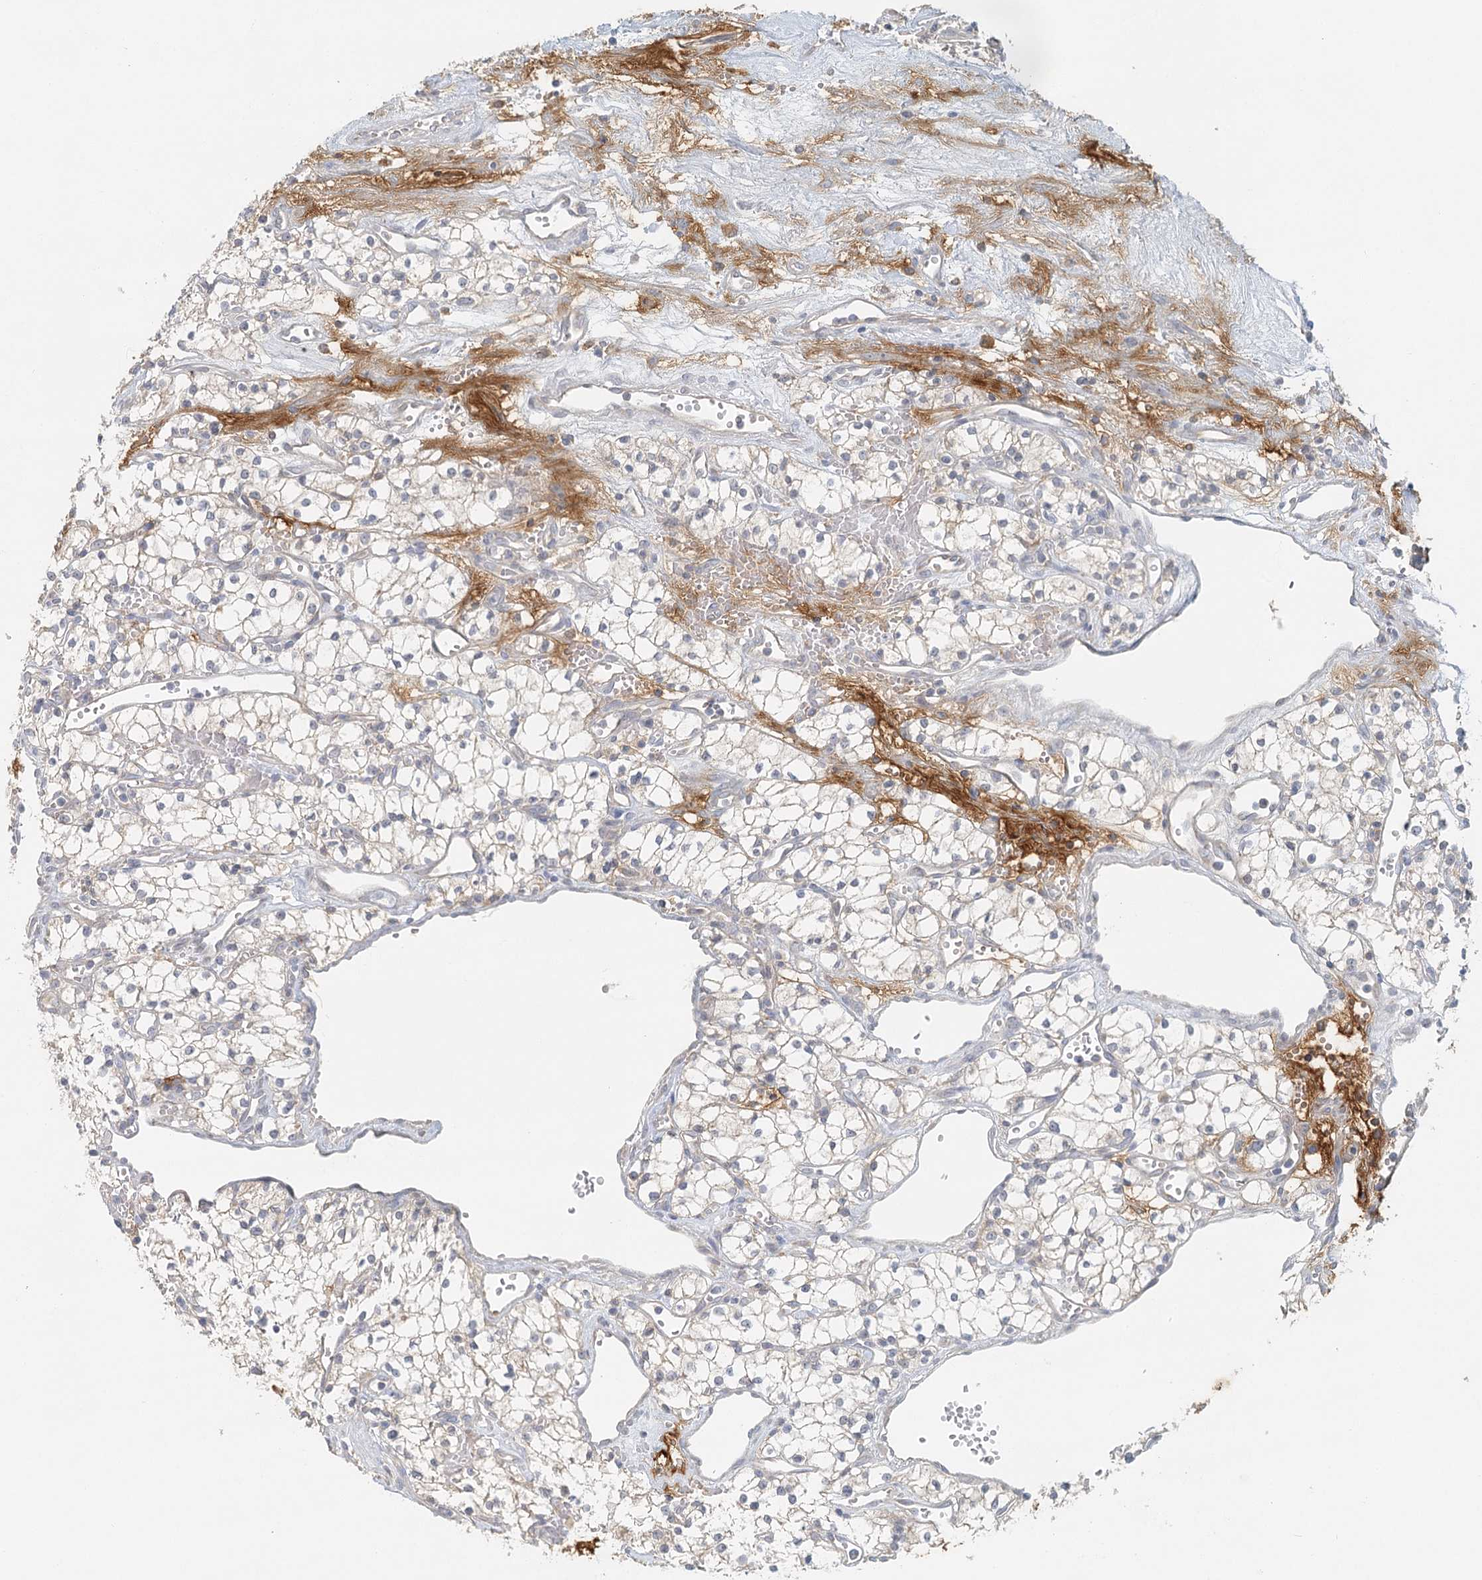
{"staining": {"intensity": "negative", "quantity": "none", "location": "none"}, "tissue": "renal cancer", "cell_type": "Tumor cells", "image_type": "cancer", "snomed": [{"axis": "morphology", "description": "Adenocarcinoma, NOS"}, {"axis": "topography", "description": "Kidney"}], "caption": "Immunohistochemistry of human adenocarcinoma (renal) shows no positivity in tumor cells. The staining was performed using DAB (3,3'-diaminobenzidine) to visualize the protein expression in brown, while the nuclei were stained in blue with hematoxylin (Magnification: 20x).", "gene": "VSIG1", "patient": {"sex": "male", "age": 59}}